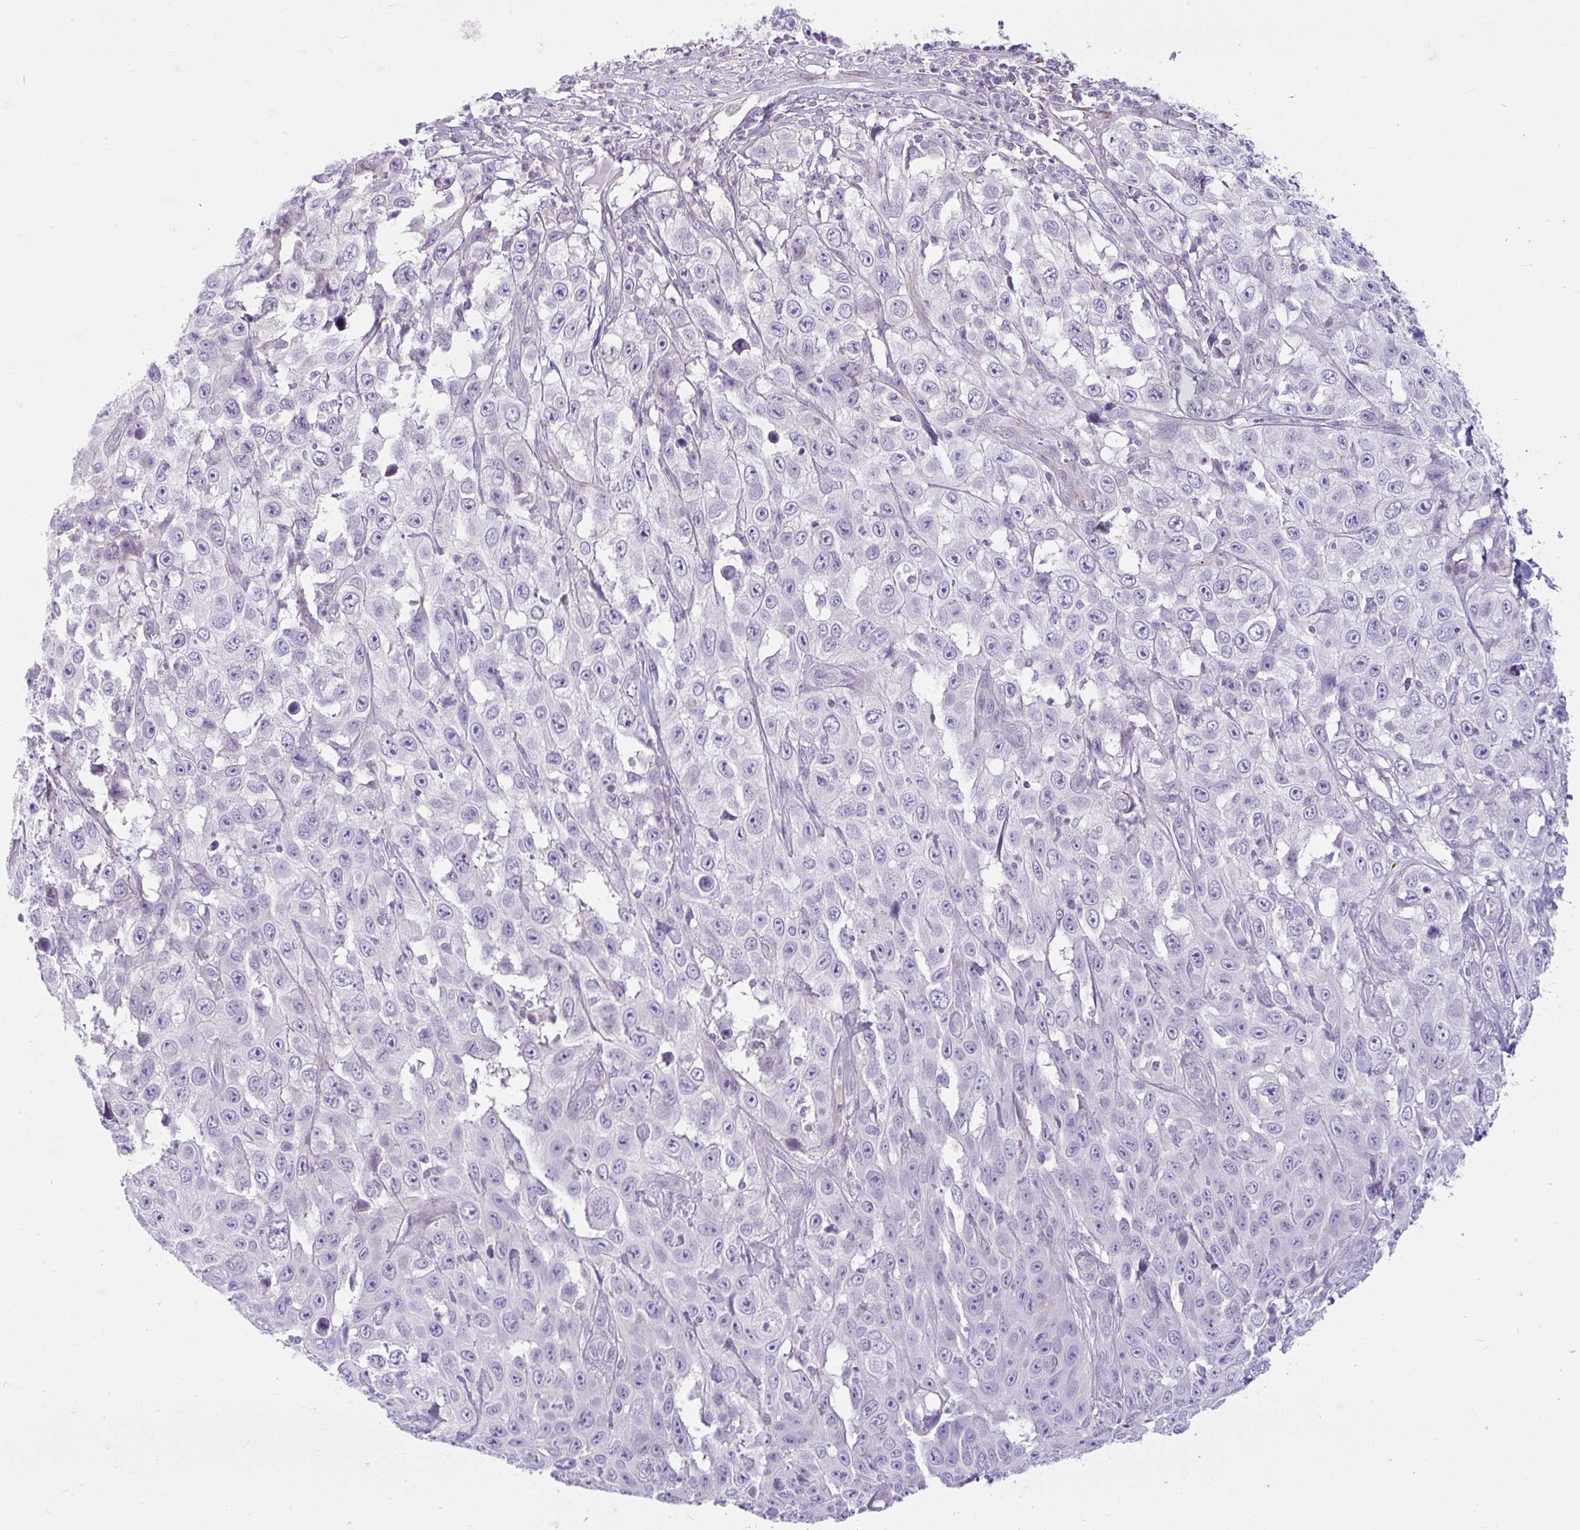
{"staining": {"intensity": "negative", "quantity": "none", "location": "none"}, "tissue": "skin cancer", "cell_type": "Tumor cells", "image_type": "cancer", "snomed": [{"axis": "morphology", "description": "Squamous cell carcinoma, NOS"}, {"axis": "topography", "description": "Skin"}], "caption": "The image displays no significant staining in tumor cells of skin cancer. (DAB (3,3'-diaminobenzidine) IHC, high magnification).", "gene": "CDRT15", "patient": {"sex": "male", "age": 82}}